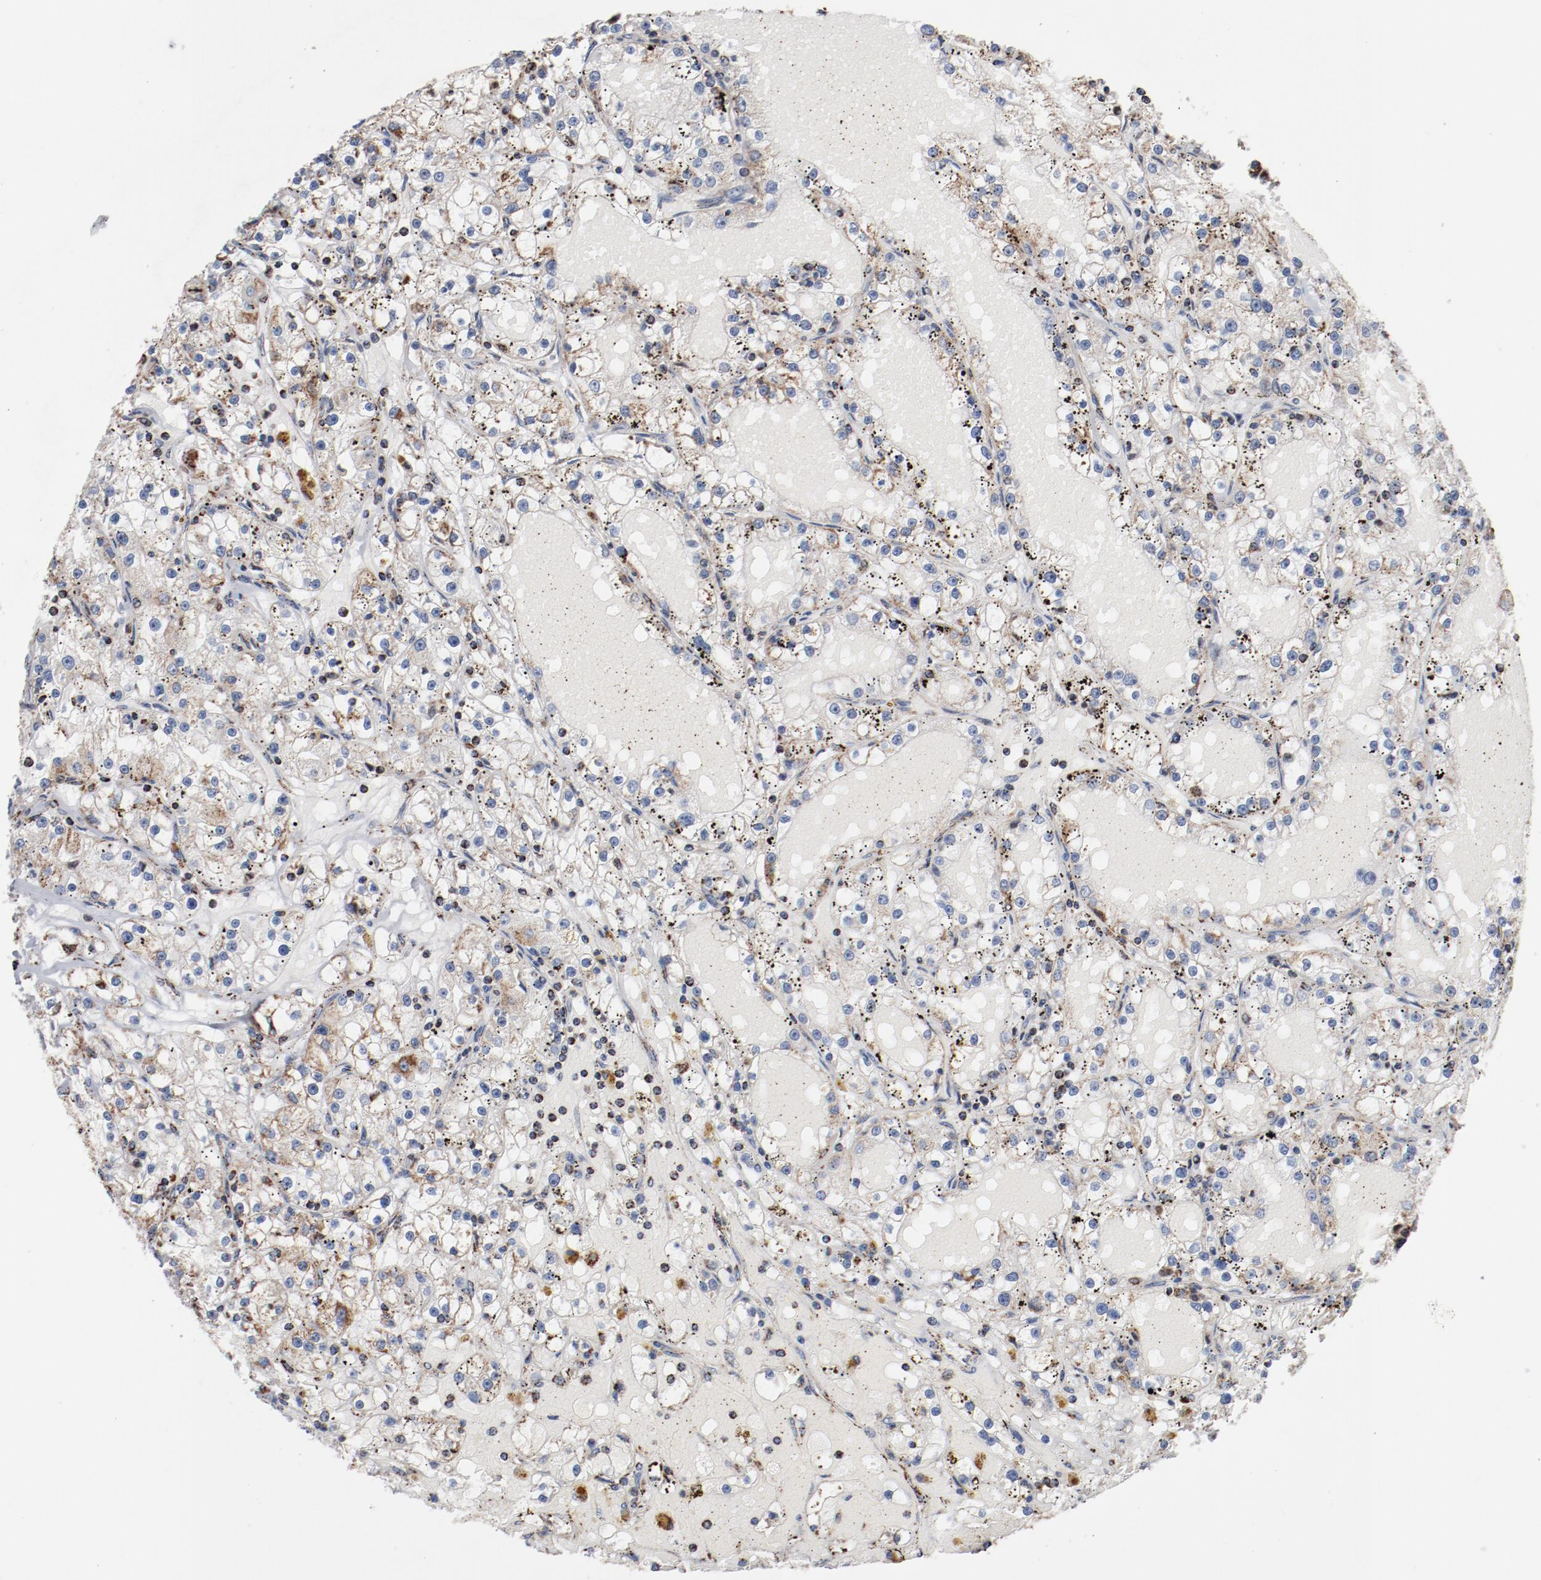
{"staining": {"intensity": "moderate", "quantity": ">75%", "location": "cytoplasmic/membranous"}, "tissue": "renal cancer", "cell_type": "Tumor cells", "image_type": "cancer", "snomed": [{"axis": "morphology", "description": "Adenocarcinoma, NOS"}, {"axis": "topography", "description": "Kidney"}], "caption": "Immunohistochemistry (IHC) of human renal adenocarcinoma displays medium levels of moderate cytoplasmic/membranous staining in about >75% of tumor cells.", "gene": "NDUFS4", "patient": {"sex": "male", "age": 56}}